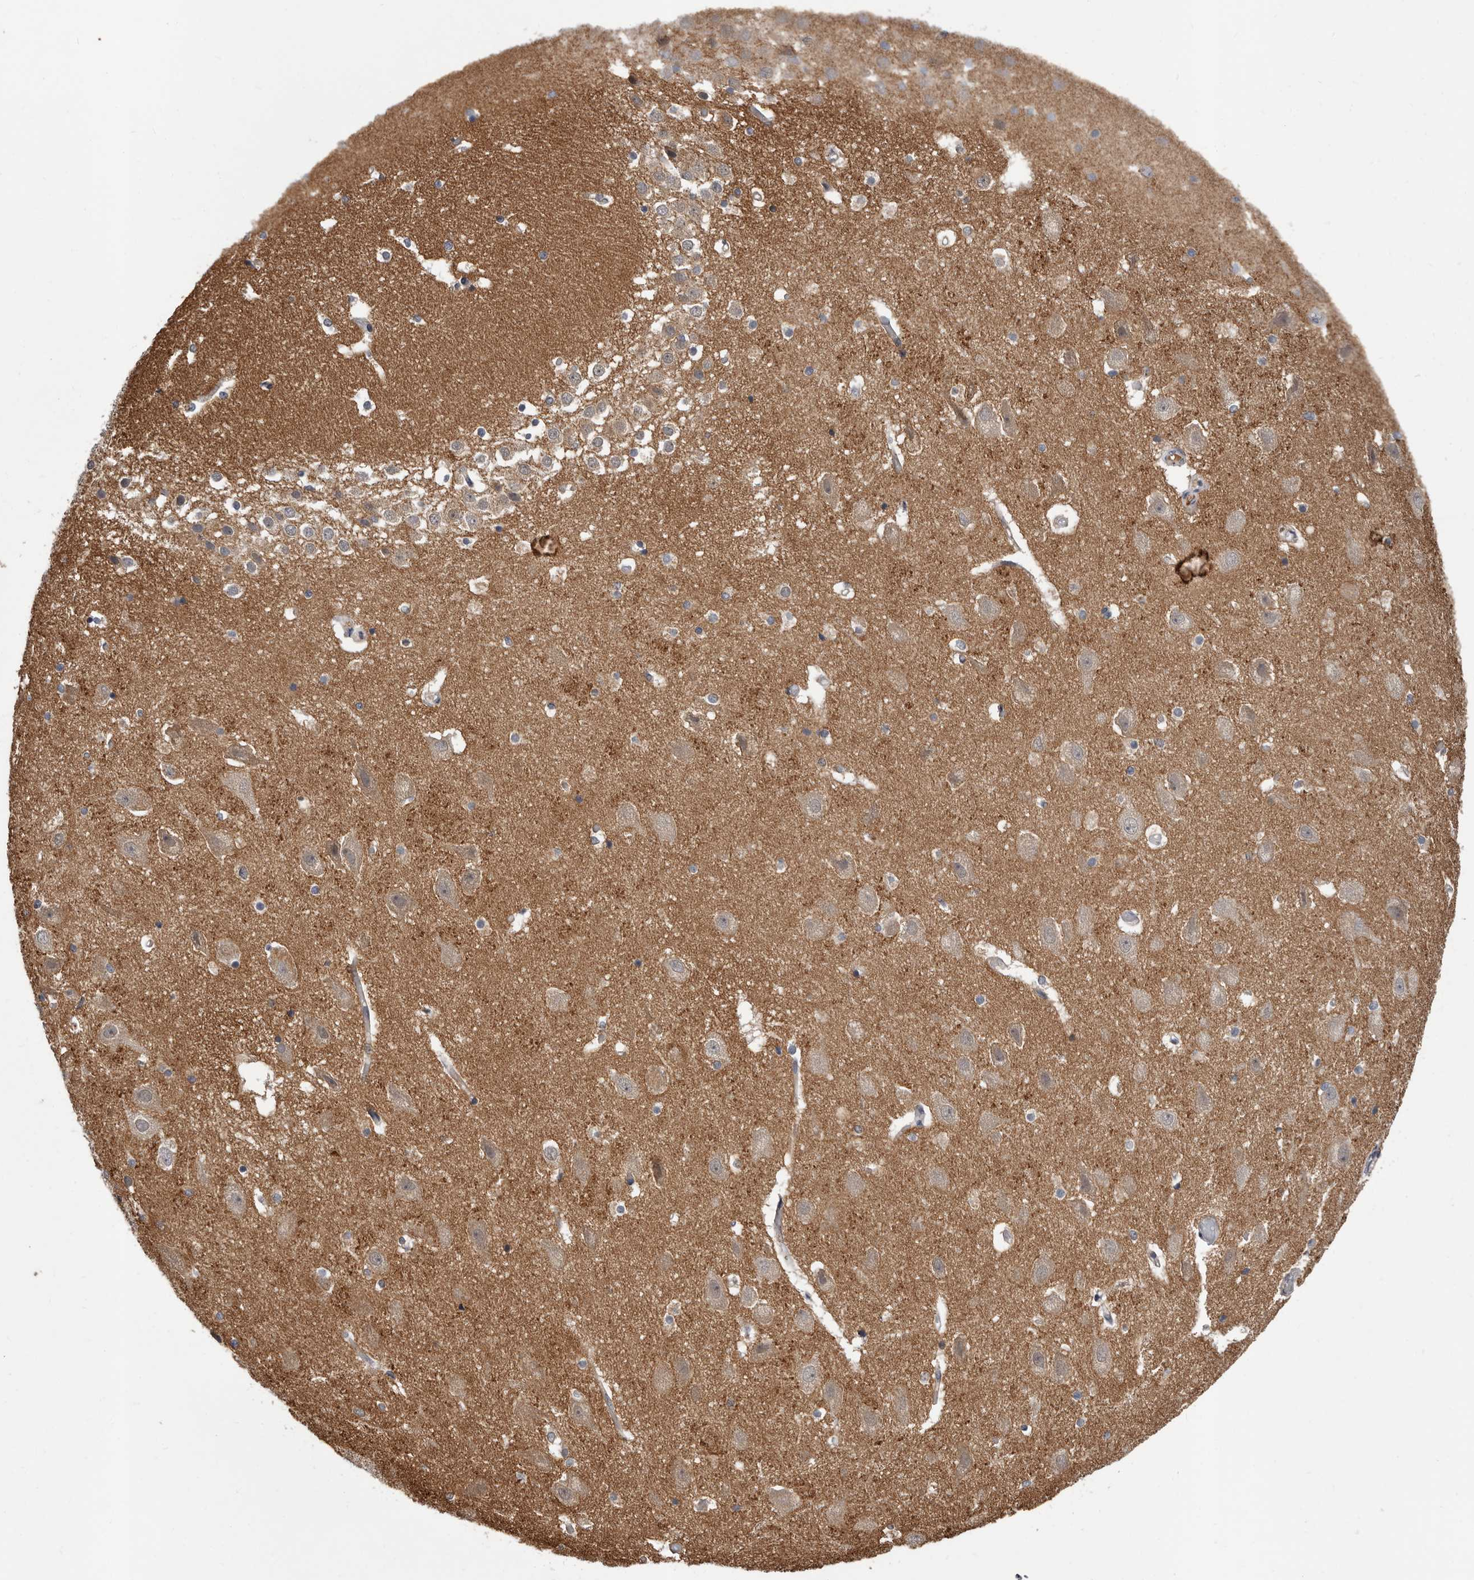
{"staining": {"intensity": "weak", "quantity": "<25%", "location": "cytoplasmic/membranous"}, "tissue": "hippocampus", "cell_type": "Glial cells", "image_type": "normal", "snomed": [{"axis": "morphology", "description": "Normal tissue, NOS"}, {"axis": "topography", "description": "Hippocampus"}], "caption": "High magnification brightfield microscopy of unremarkable hippocampus stained with DAB (brown) and counterstained with hematoxylin (blue): glial cells show no significant positivity. (Brightfield microscopy of DAB (3,3'-diaminobenzidine) IHC at high magnification).", "gene": "MED8", "patient": {"sex": "female", "age": 52}}